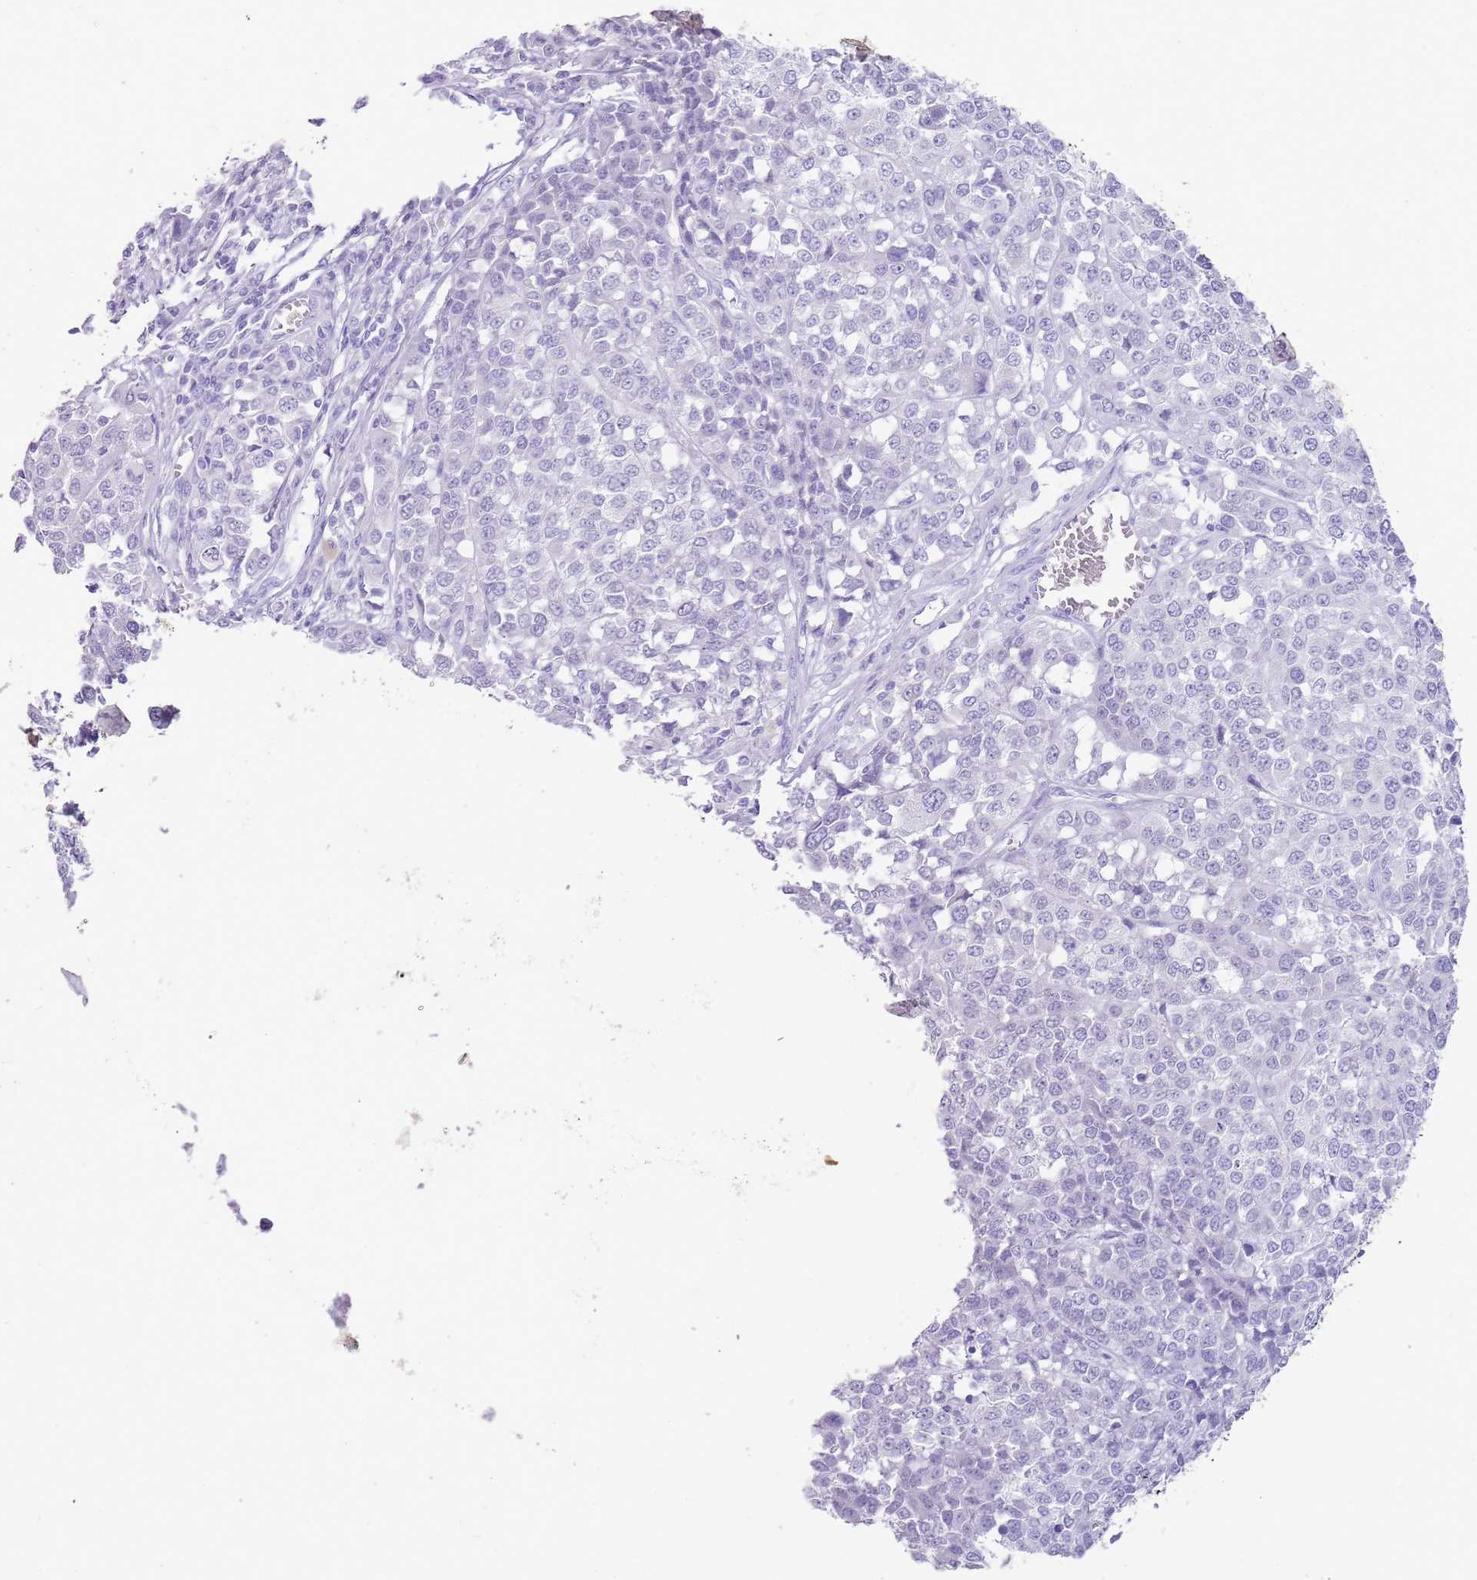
{"staining": {"intensity": "negative", "quantity": "none", "location": "none"}, "tissue": "melanoma", "cell_type": "Tumor cells", "image_type": "cancer", "snomed": [{"axis": "morphology", "description": "Malignant melanoma, Metastatic site"}, {"axis": "topography", "description": "Lymph node"}], "caption": "DAB (3,3'-diaminobenzidine) immunohistochemical staining of malignant melanoma (metastatic site) reveals no significant expression in tumor cells. (DAB (3,3'-diaminobenzidine) immunohistochemistry (IHC) visualized using brightfield microscopy, high magnification).", "gene": "NBPF3", "patient": {"sex": "male", "age": 44}}